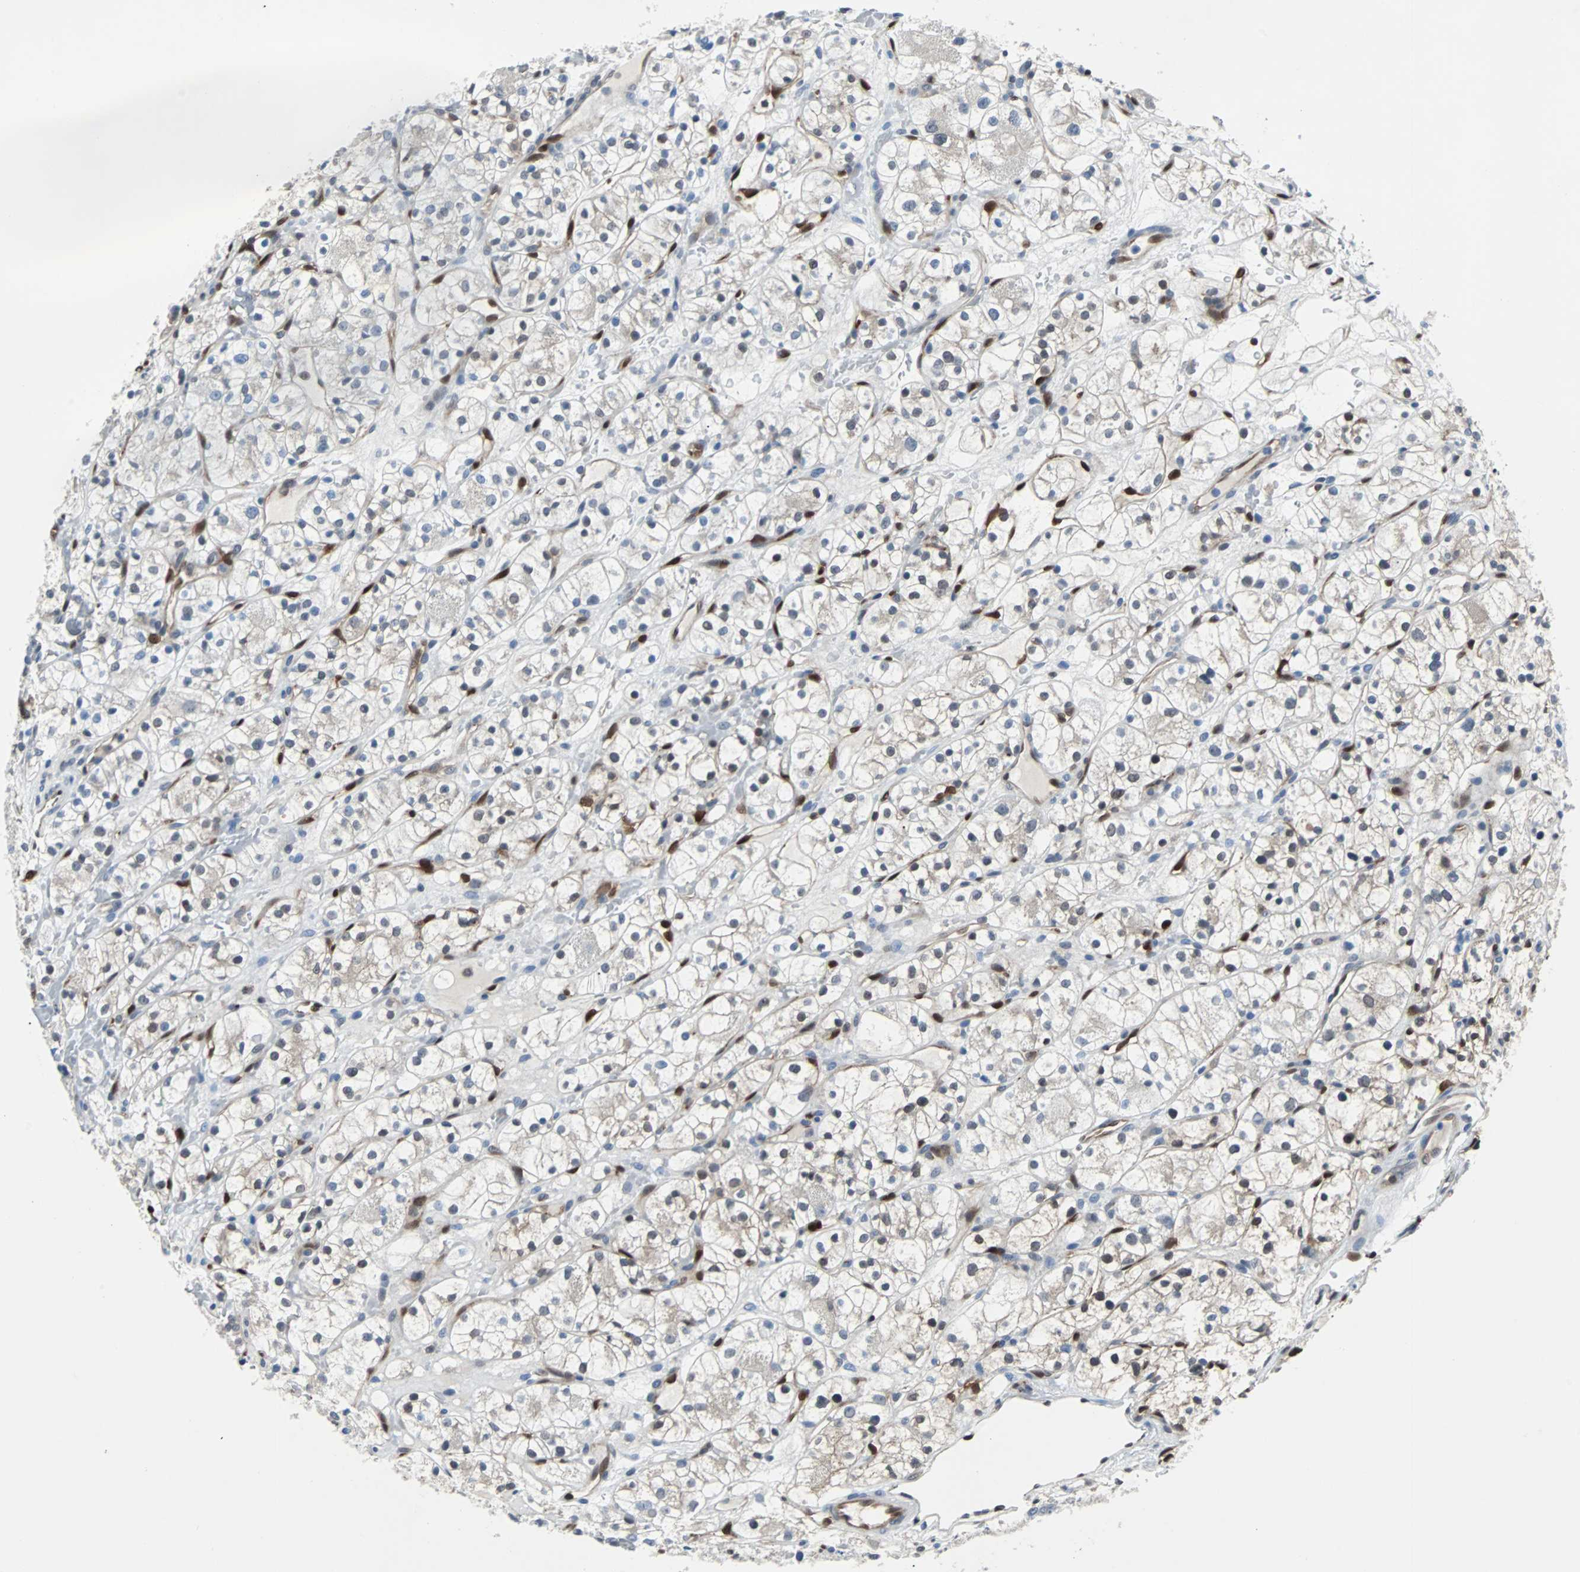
{"staining": {"intensity": "negative", "quantity": "none", "location": "none"}, "tissue": "renal cancer", "cell_type": "Tumor cells", "image_type": "cancer", "snomed": [{"axis": "morphology", "description": "Adenocarcinoma, NOS"}, {"axis": "topography", "description": "Kidney"}], "caption": "This is an IHC image of renal cancer. There is no expression in tumor cells.", "gene": "MAP2K6", "patient": {"sex": "female", "age": 60}}